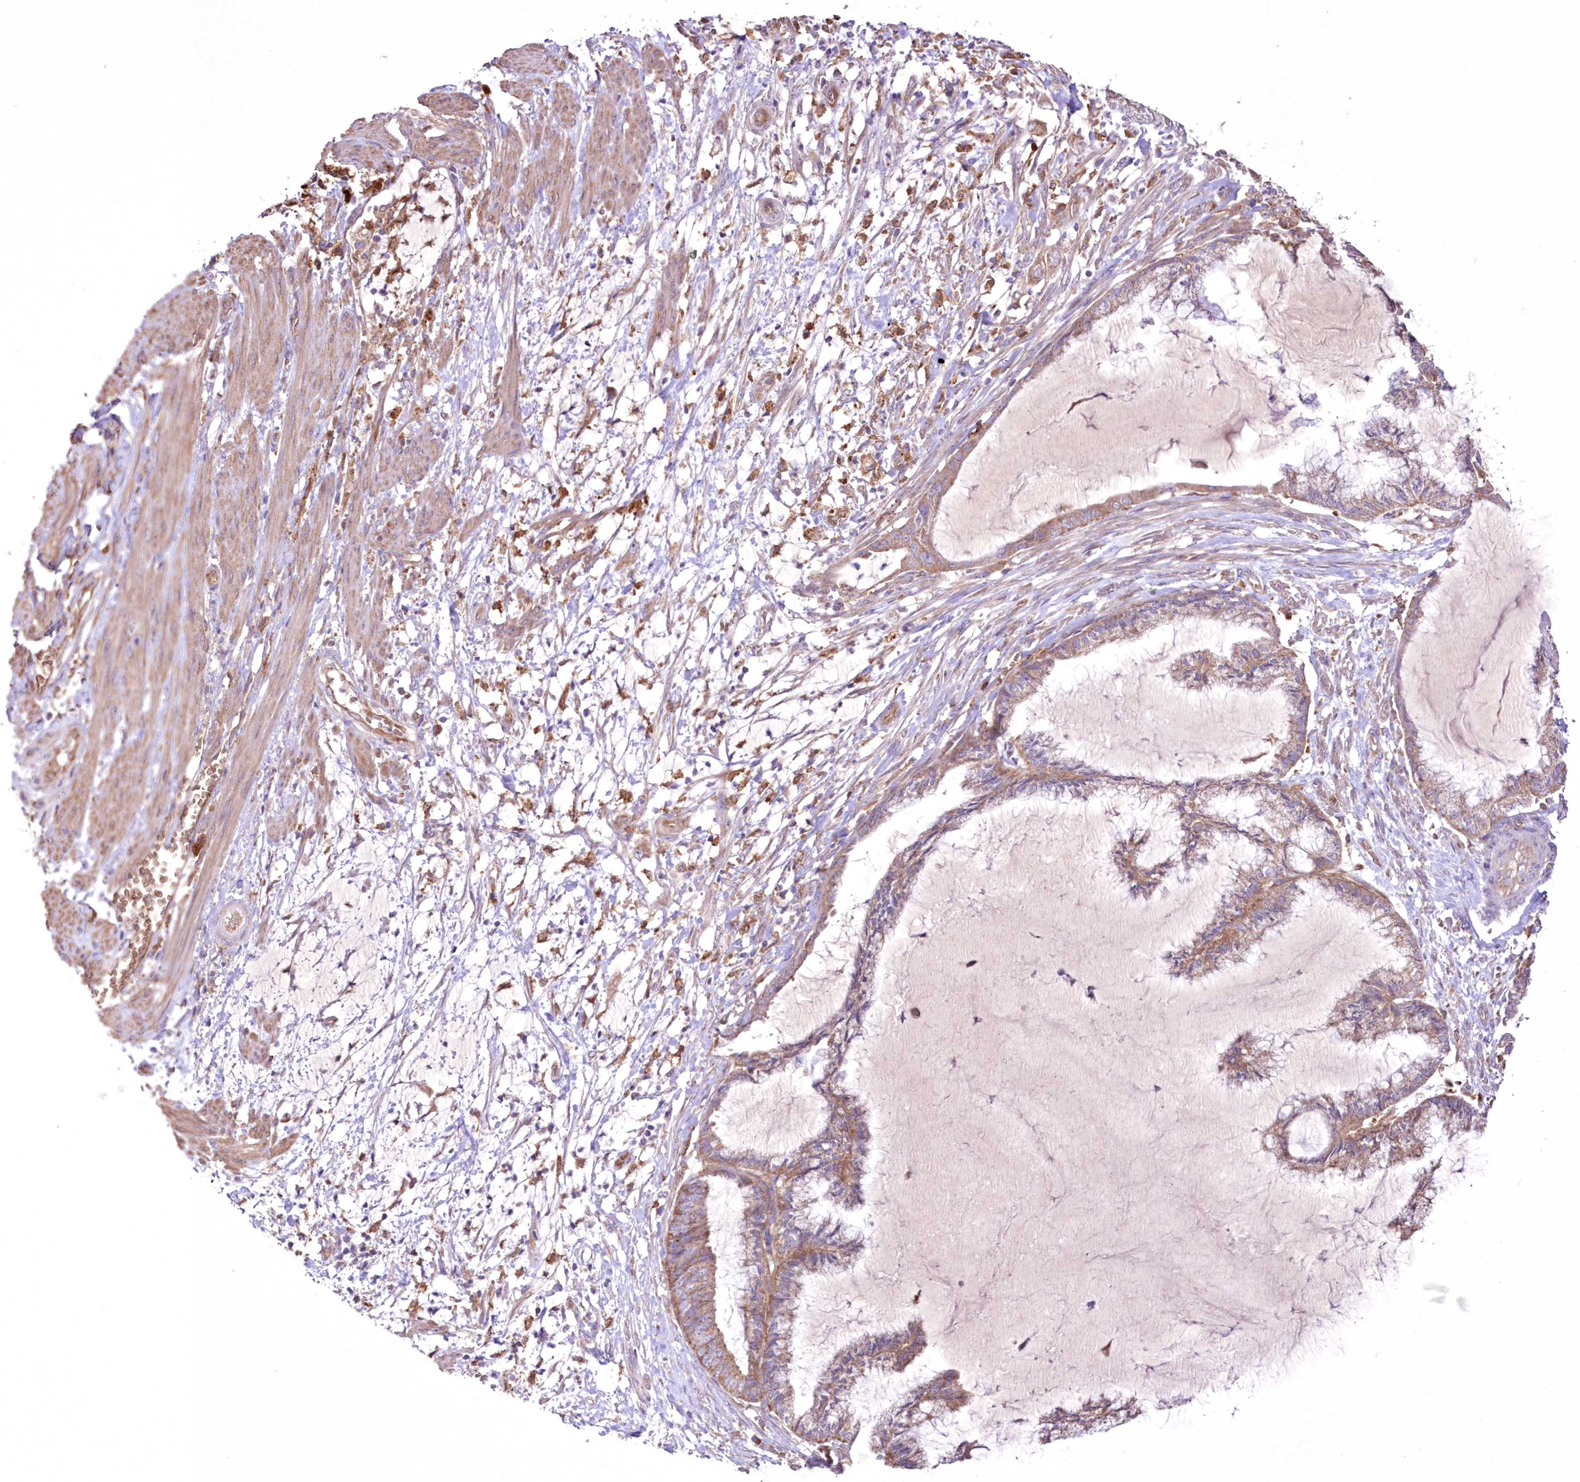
{"staining": {"intensity": "moderate", "quantity": ">75%", "location": "cytoplasmic/membranous"}, "tissue": "endometrial cancer", "cell_type": "Tumor cells", "image_type": "cancer", "snomed": [{"axis": "morphology", "description": "Adenocarcinoma, NOS"}, {"axis": "topography", "description": "Endometrium"}], "caption": "Tumor cells display moderate cytoplasmic/membranous expression in approximately >75% of cells in adenocarcinoma (endometrial).", "gene": "FCHO2", "patient": {"sex": "female", "age": 86}}